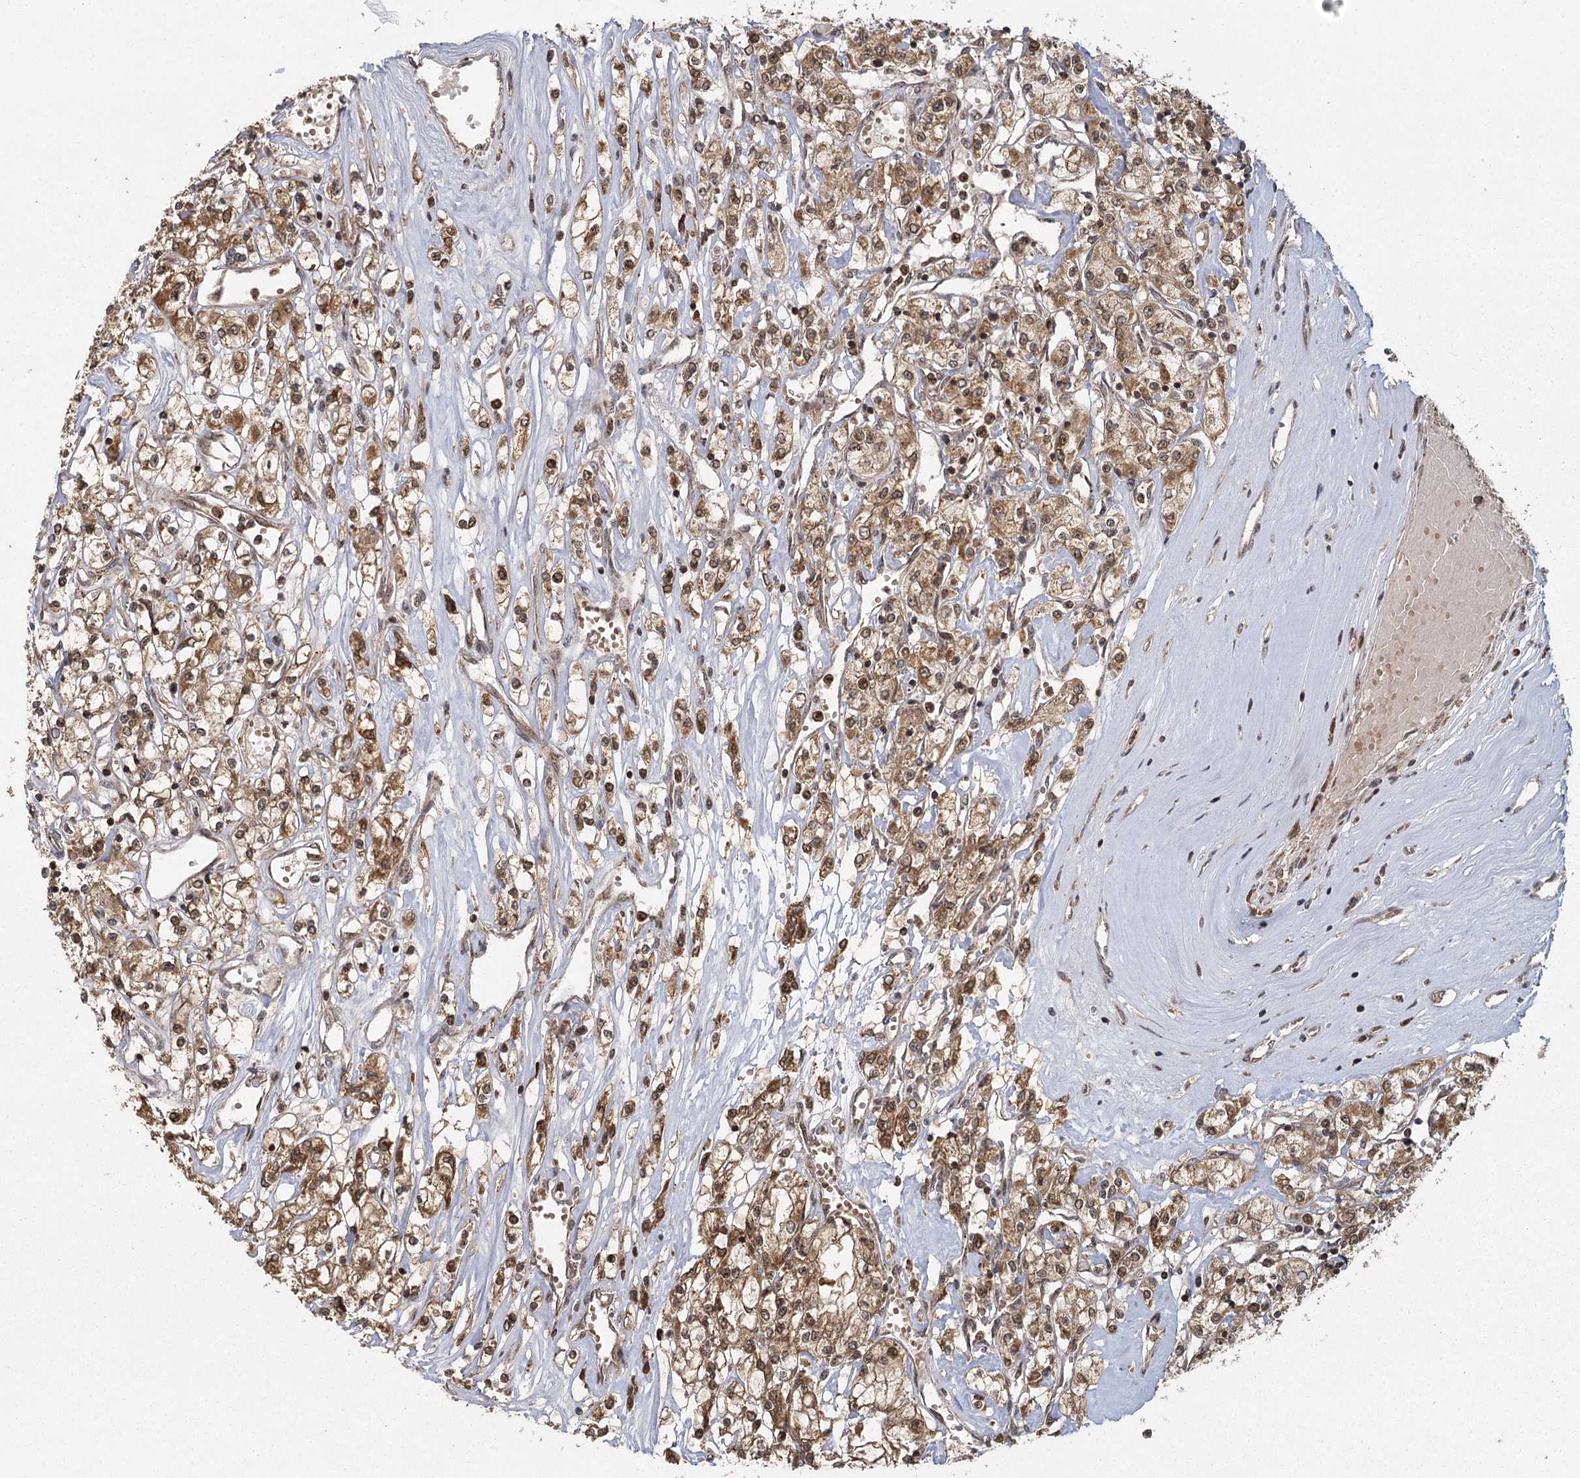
{"staining": {"intensity": "moderate", "quantity": ">75%", "location": "cytoplasmic/membranous"}, "tissue": "renal cancer", "cell_type": "Tumor cells", "image_type": "cancer", "snomed": [{"axis": "morphology", "description": "Adenocarcinoma, NOS"}, {"axis": "topography", "description": "Kidney"}], "caption": "Renal adenocarcinoma stained with a protein marker displays moderate staining in tumor cells.", "gene": "MICU1", "patient": {"sex": "female", "age": 59}}